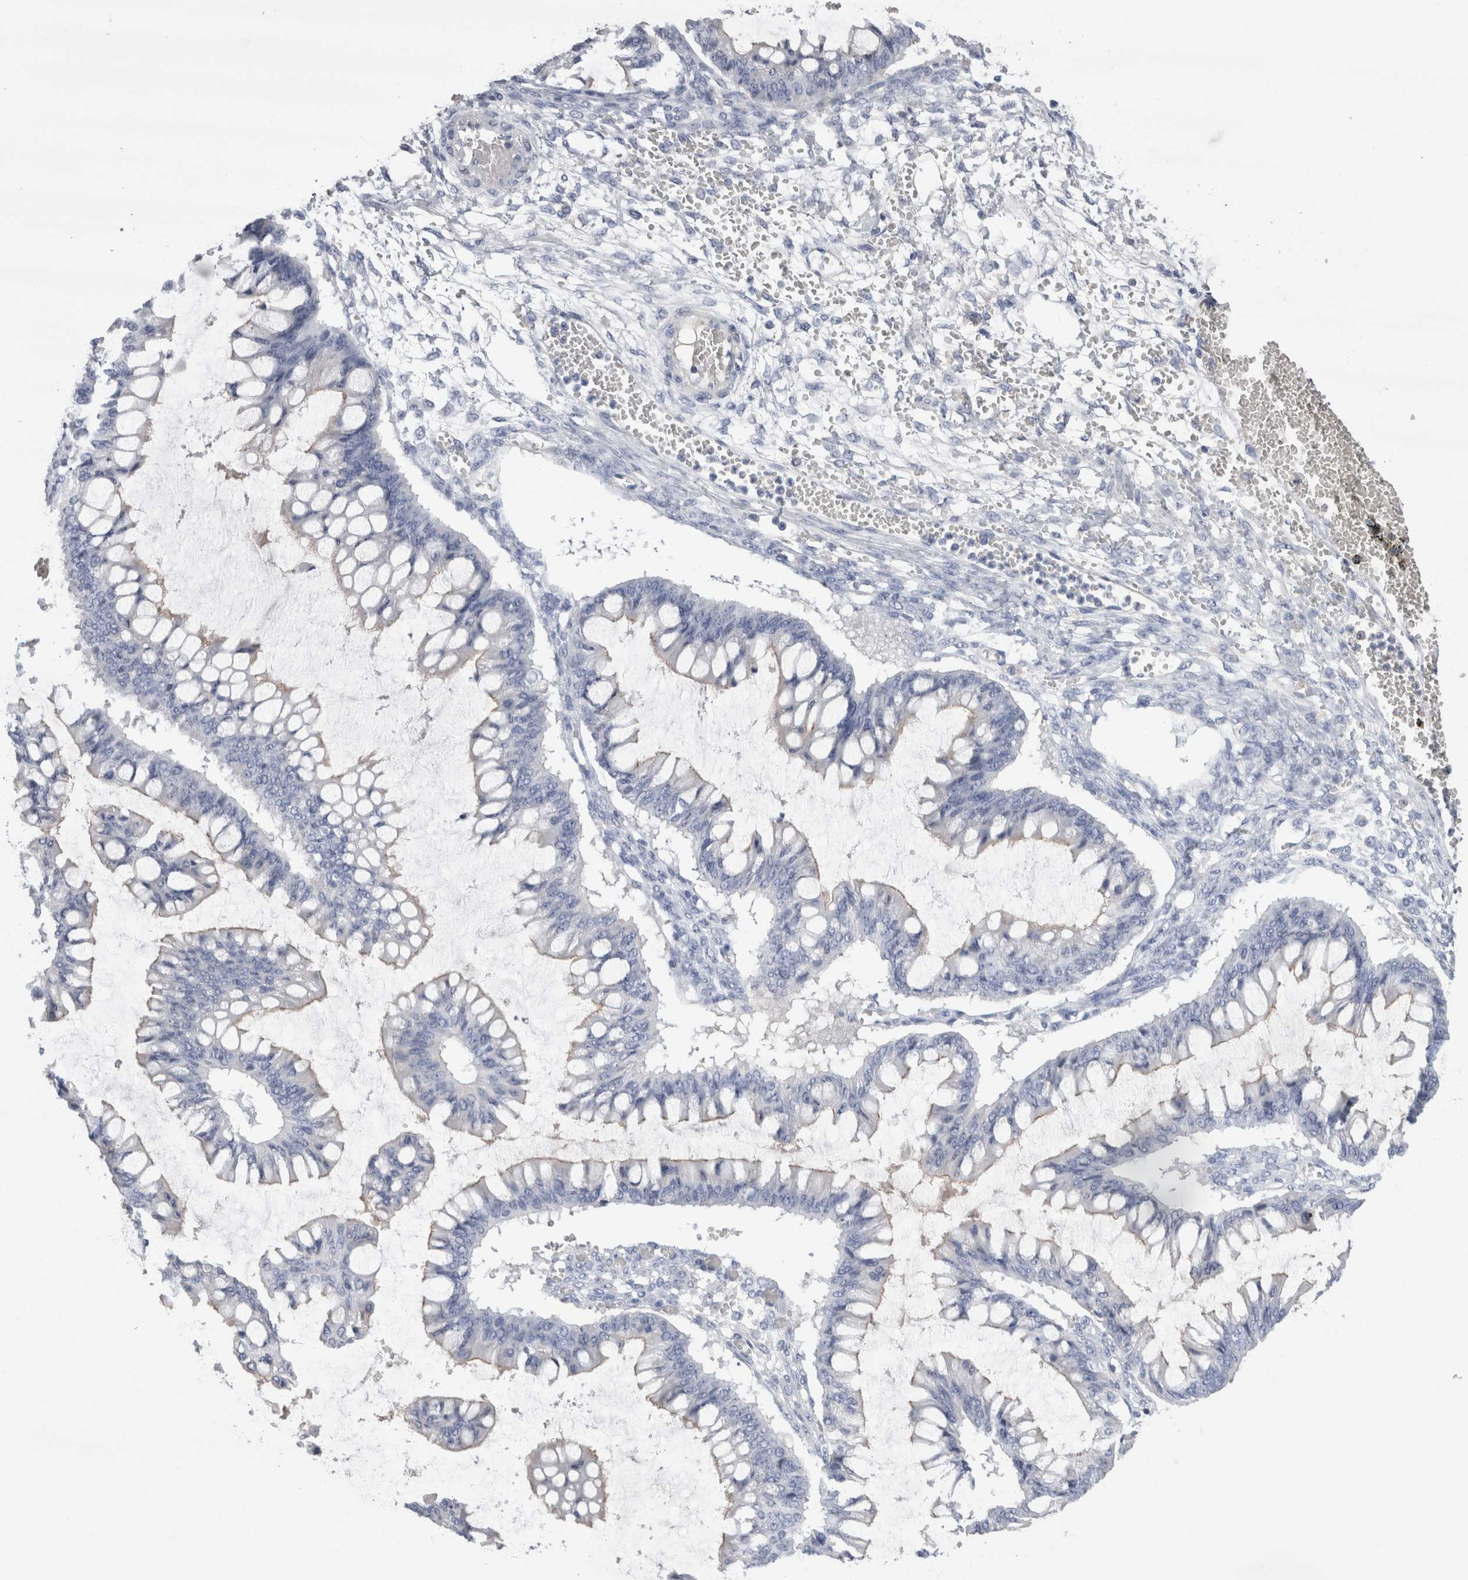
{"staining": {"intensity": "negative", "quantity": "none", "location": "none"}, "tissue": "ovarian cancer", "cell_type": "Tumor cells", "image_type": "cancer", "snomed": [{"axis": "morphology", "description": "Cystadenocarcinoma, mucinous, NOS"}, {"axis": "topography", "description": "Ovary"}], "caption": "The IHC image has no significant staining in tumor cells of ovarian cancer tissue.", "gene": "REG1A", "patient": {"sex": "female", "age": 73}}